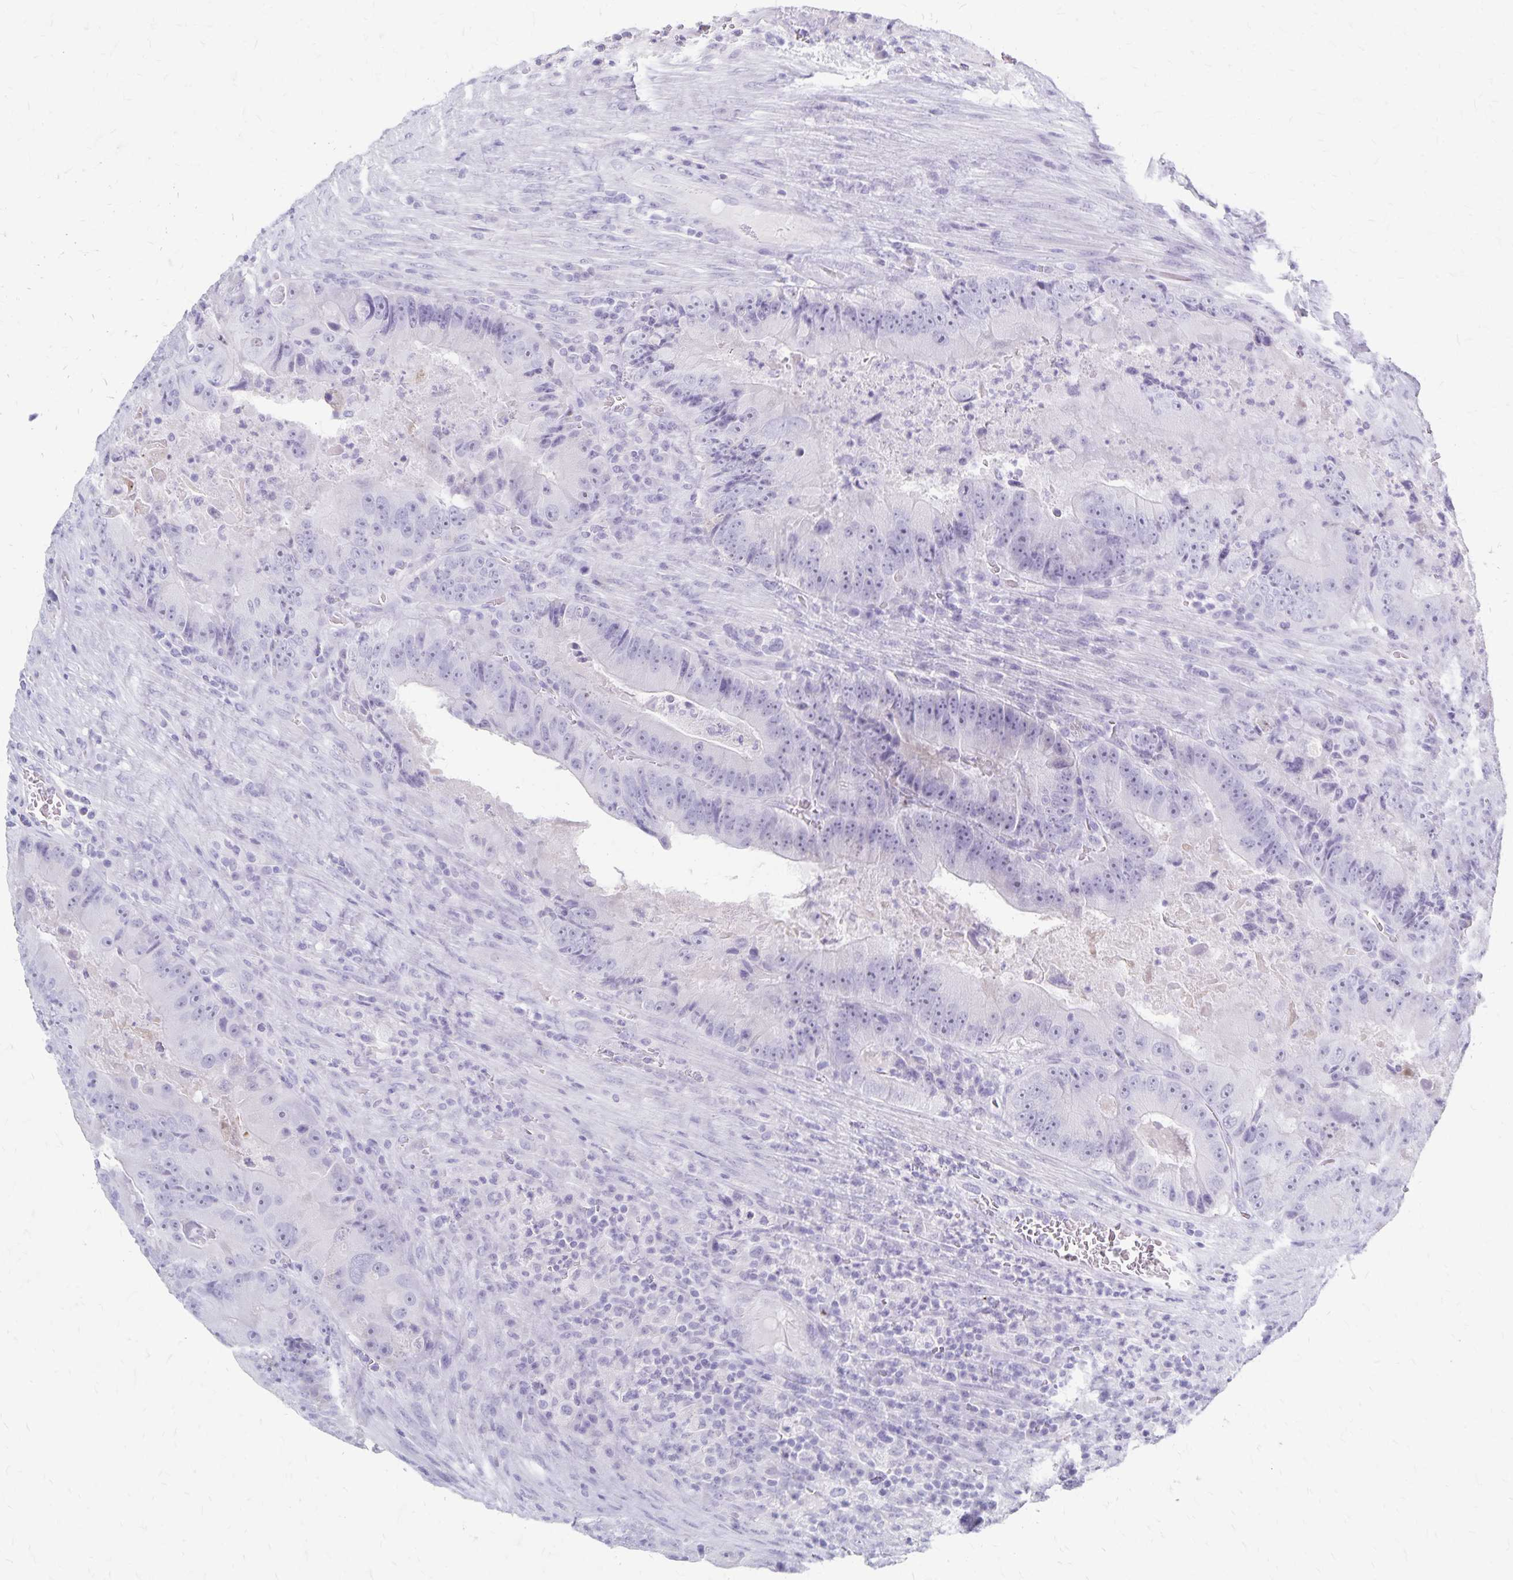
{"staining": {"intensity": "negative", "quantity": "none", "location": "none"}, "tissue": "colorectal cancer", "cell_type": "Tumor cells", "image_type": "cancer", "snomed": [{"axis": "morphology", "description": "Adenocarcinoma, NOS"}, {"axis": "topography", "description": "Colon"}], "caption": "This is an IHC image of human colorectal adenocarcinoma. There is no expression in tumor cells.", "gene": "GPBAR1", "patient": {"sex": "female", "age": 86}}